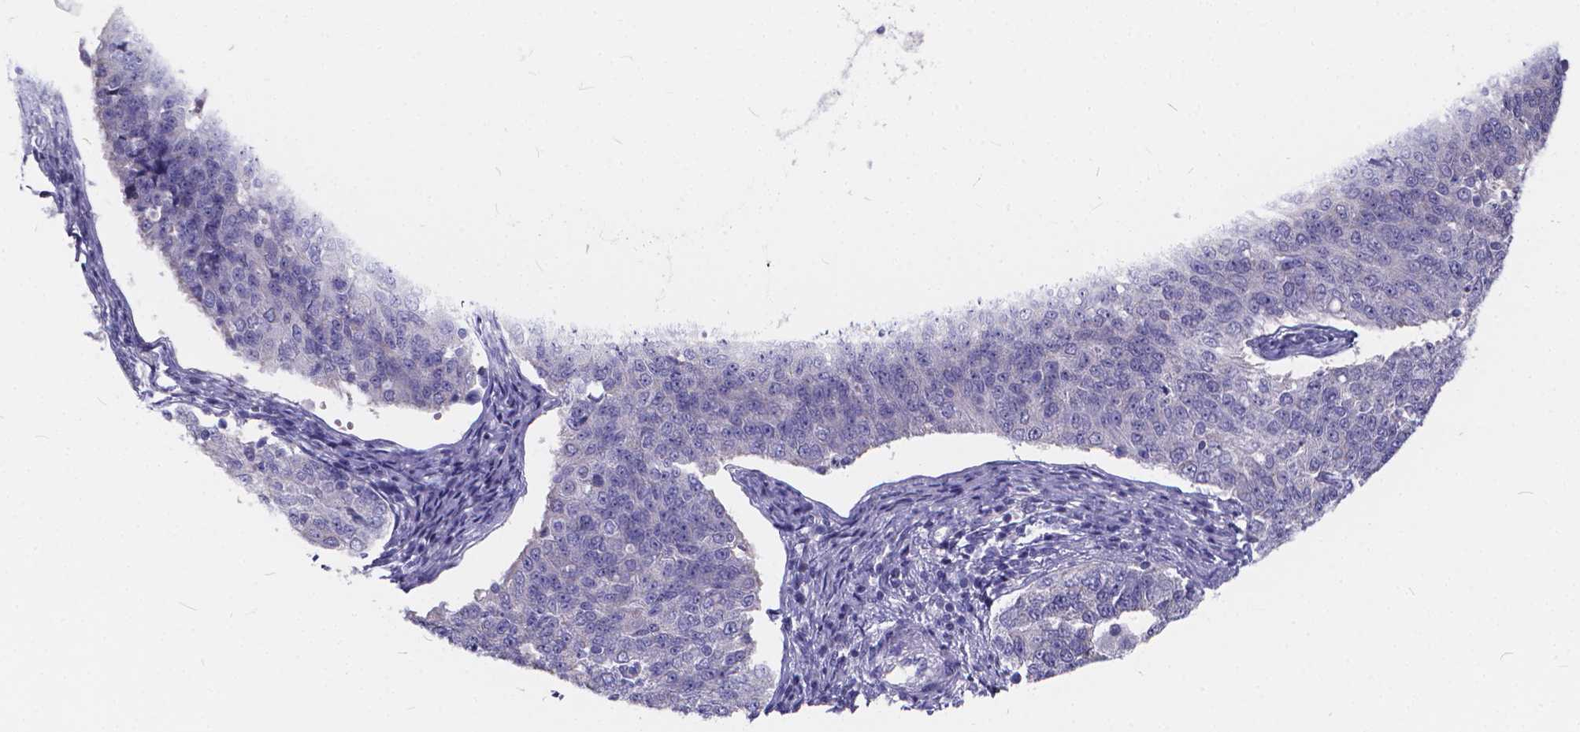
{"staining": {"intensity": "negative", "quantity": "none", "location": "none"}, "tissue": "endometrial cancer", "cell_type": "Tumor cells", "image_type": "cancer", "snomed": [{"axis": "morphology", "description": "Adenocarcinoma, NOS"}, {"axis": "topography", "description": "Endometrium"}], "caption": "Tumor cells show no significant expression in endometrial cancer.", "gene": "SPEF2", "patient": {"sex": "female", "age": 43}}